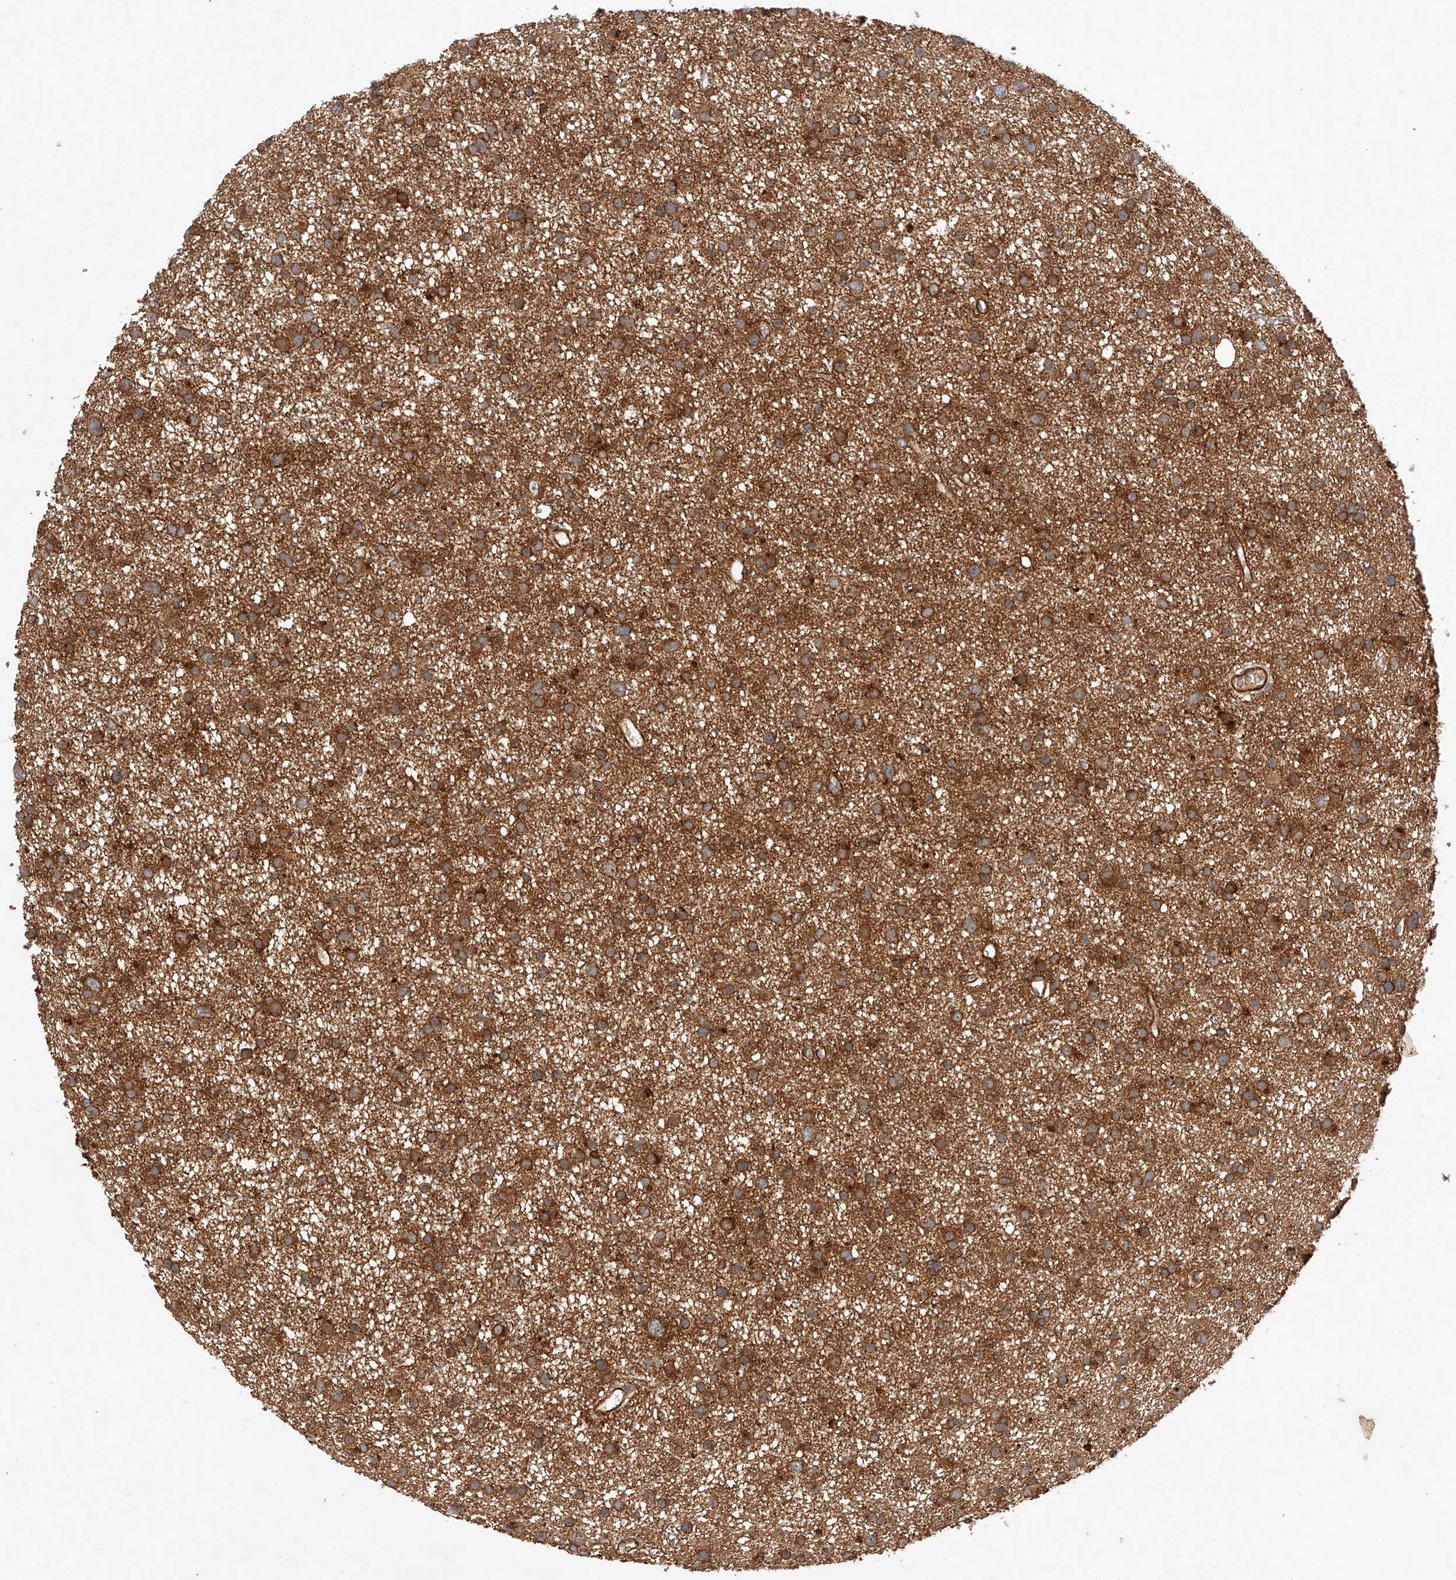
{"staining": {"intensity": "strong", "quantity": ">75%", "location": "cytoplasmic/membranous"}, "tissue": "glioma", "cell_type": "Tumor cells", "image_type": "cancer", "snomed": [{"axis": "morphology", "description": "Glioma, malignant, Low grade"}, {"axis": "topography", "description": "Cerebral cortex"}], "caption": "Immunohistochemical staining of glioma shows high levels of strong cytoplasmic/membranous staining in approximately >75% of tumor cells.", "gene": "RAB23", "patient": {"sex": "female", "age": 39}}